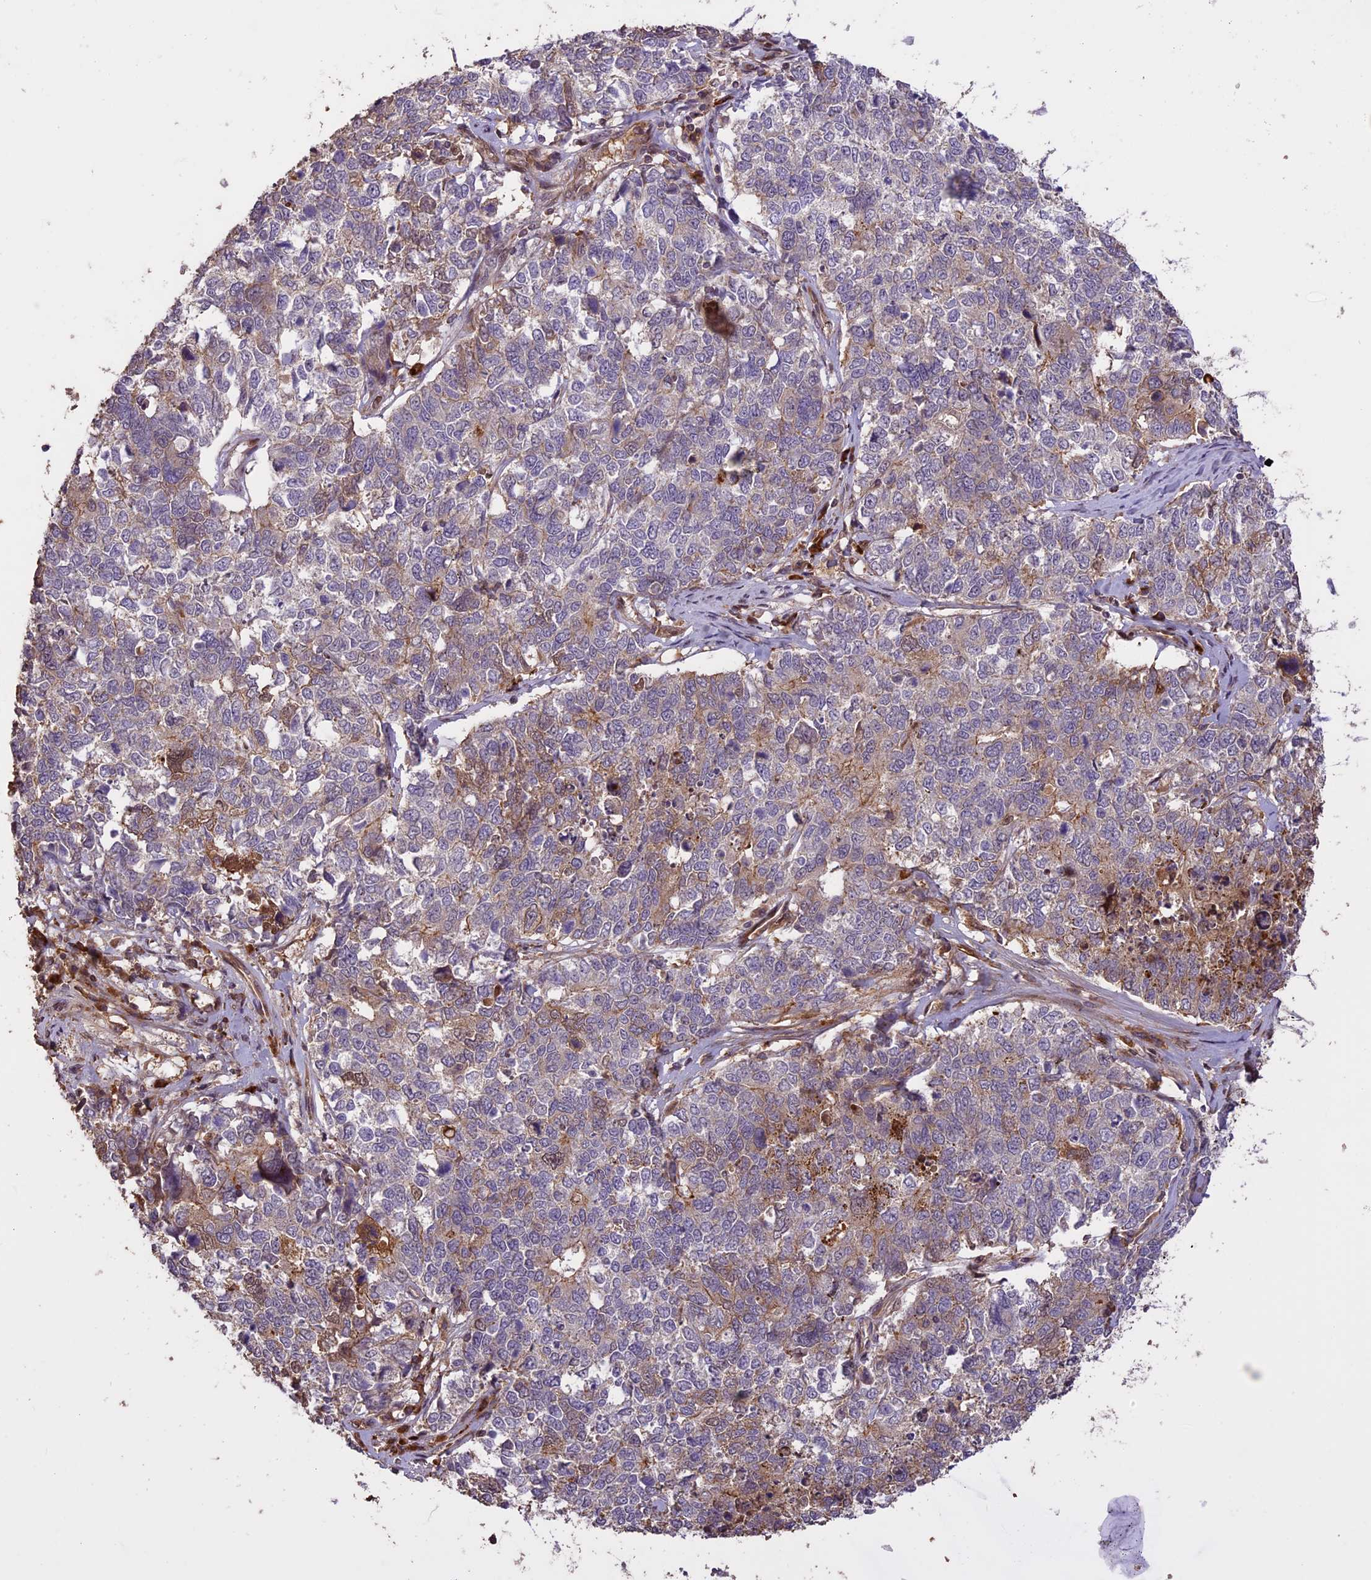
{"staining": {"intensity": "weak", "quantity": "<25%", "location": "cytoplasmic/membranous"}, "tissue": "cervical cancer", "cell_type": "Tumor cells", "image_type": "cancer", "snomed": [{"axis": "morphology", "description": "Squamous cell carcinoma, NOS"}, {"axis": "topography", "description": "Cervix"}], "caption": "Tumor cells are negative for protein expression in human squamous cell carcinoma (cervical).", "gene": "ENHO", "patient": {"sex": "female", "age": 63}}